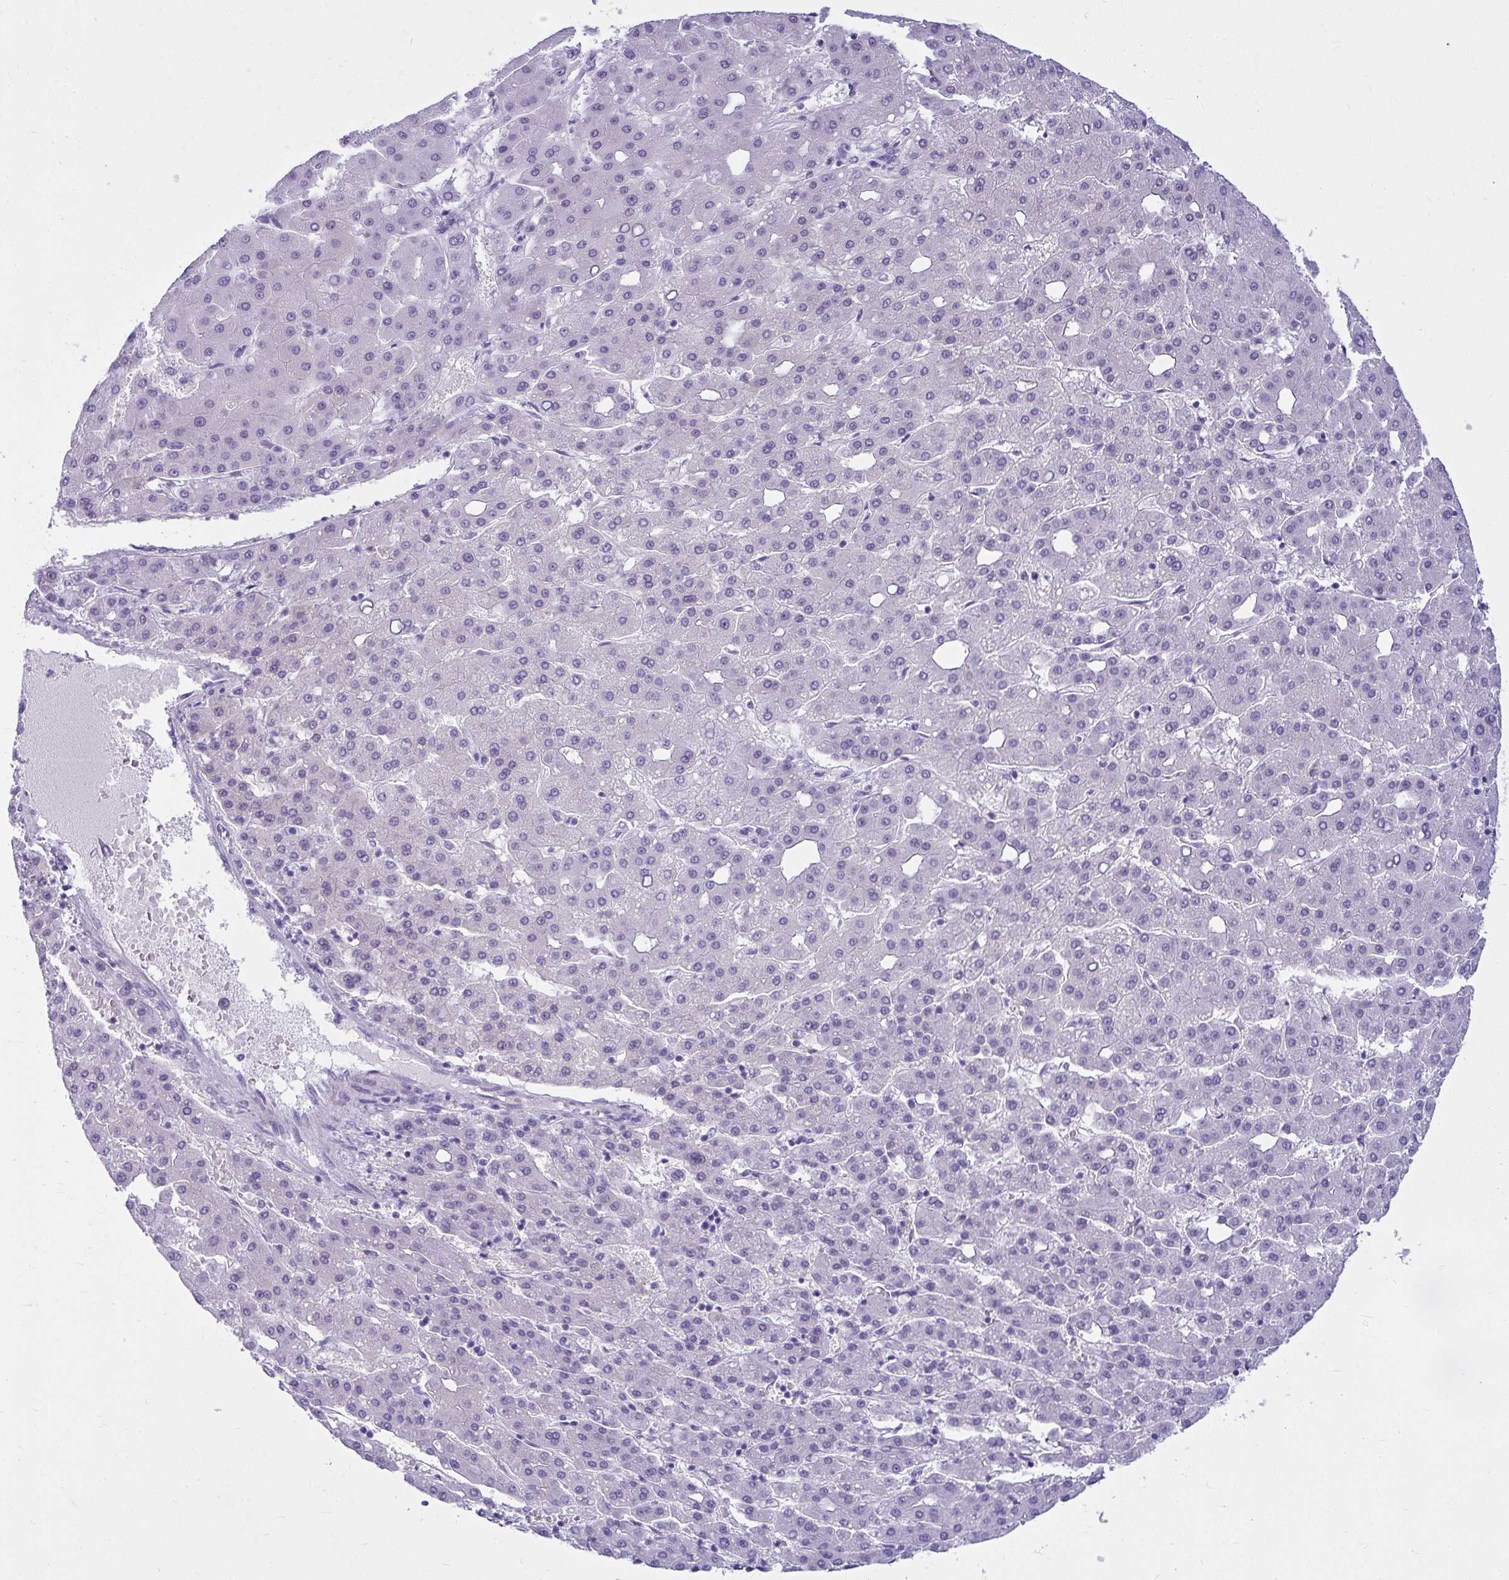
{"staining": {"intensity": "negative", "quantity": "none", "location": "none"}, "tissue": "liver cancer", "cell_type": "Tumor cells", "image_type": "cancer", "snomed": [{"axis": "morphology", "description": "Carcinoma, Hepatocellular, NOS"}, {"axis": "topography", "description": "Liver"}], "caption": "This image is of liver cancer (hepatocellular carcinoma) stained with immunohistochemistry to label a protein in brown with the nuclei are counter-stained blue. There is no staining in tumor cells.", "gene": "CLGN", "patient": {"sex": "male", "age": 65}}